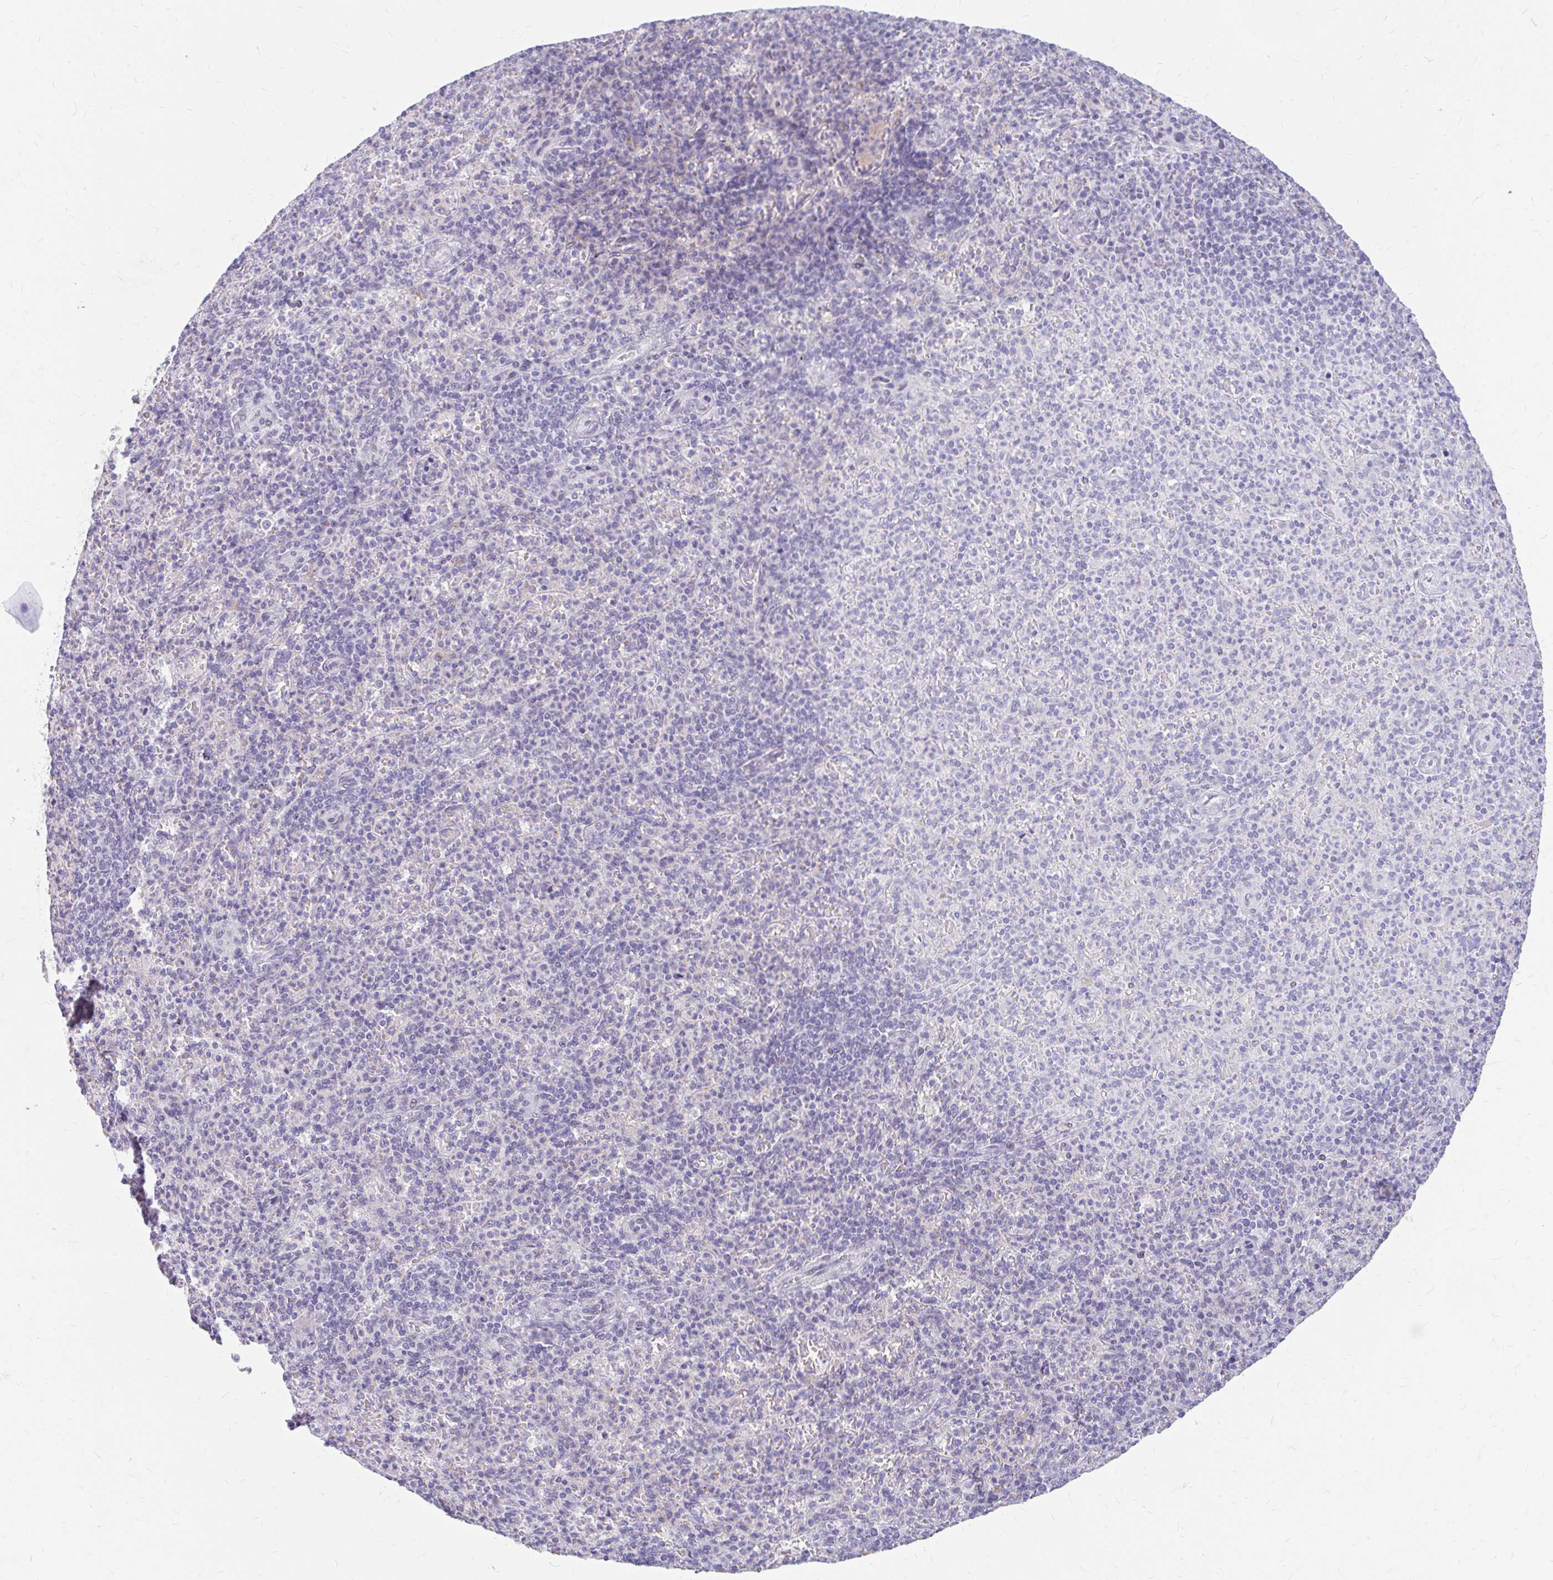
{"staining": {"intensity": "negative", "quantity": "none", "location": "none"}, "tissue": "spleen", "cell_type": "Cells in red pulp", "image_type": "normal", "snomed": [{"axis": "morphology", "description": "Normal tissue, NOS"}, {"axis": "topography", "description": "Spleen"}], "caption": "High magnification brightfield microscopy of normal spleen stained with DAB (3,3'-diaminobenzidine) (brown) and counterstained with hematoxylin (blue): cells in red pulp show no significant positivity.", "gene": "RGS16", "patient": {"sex": "female", "age": 74}}